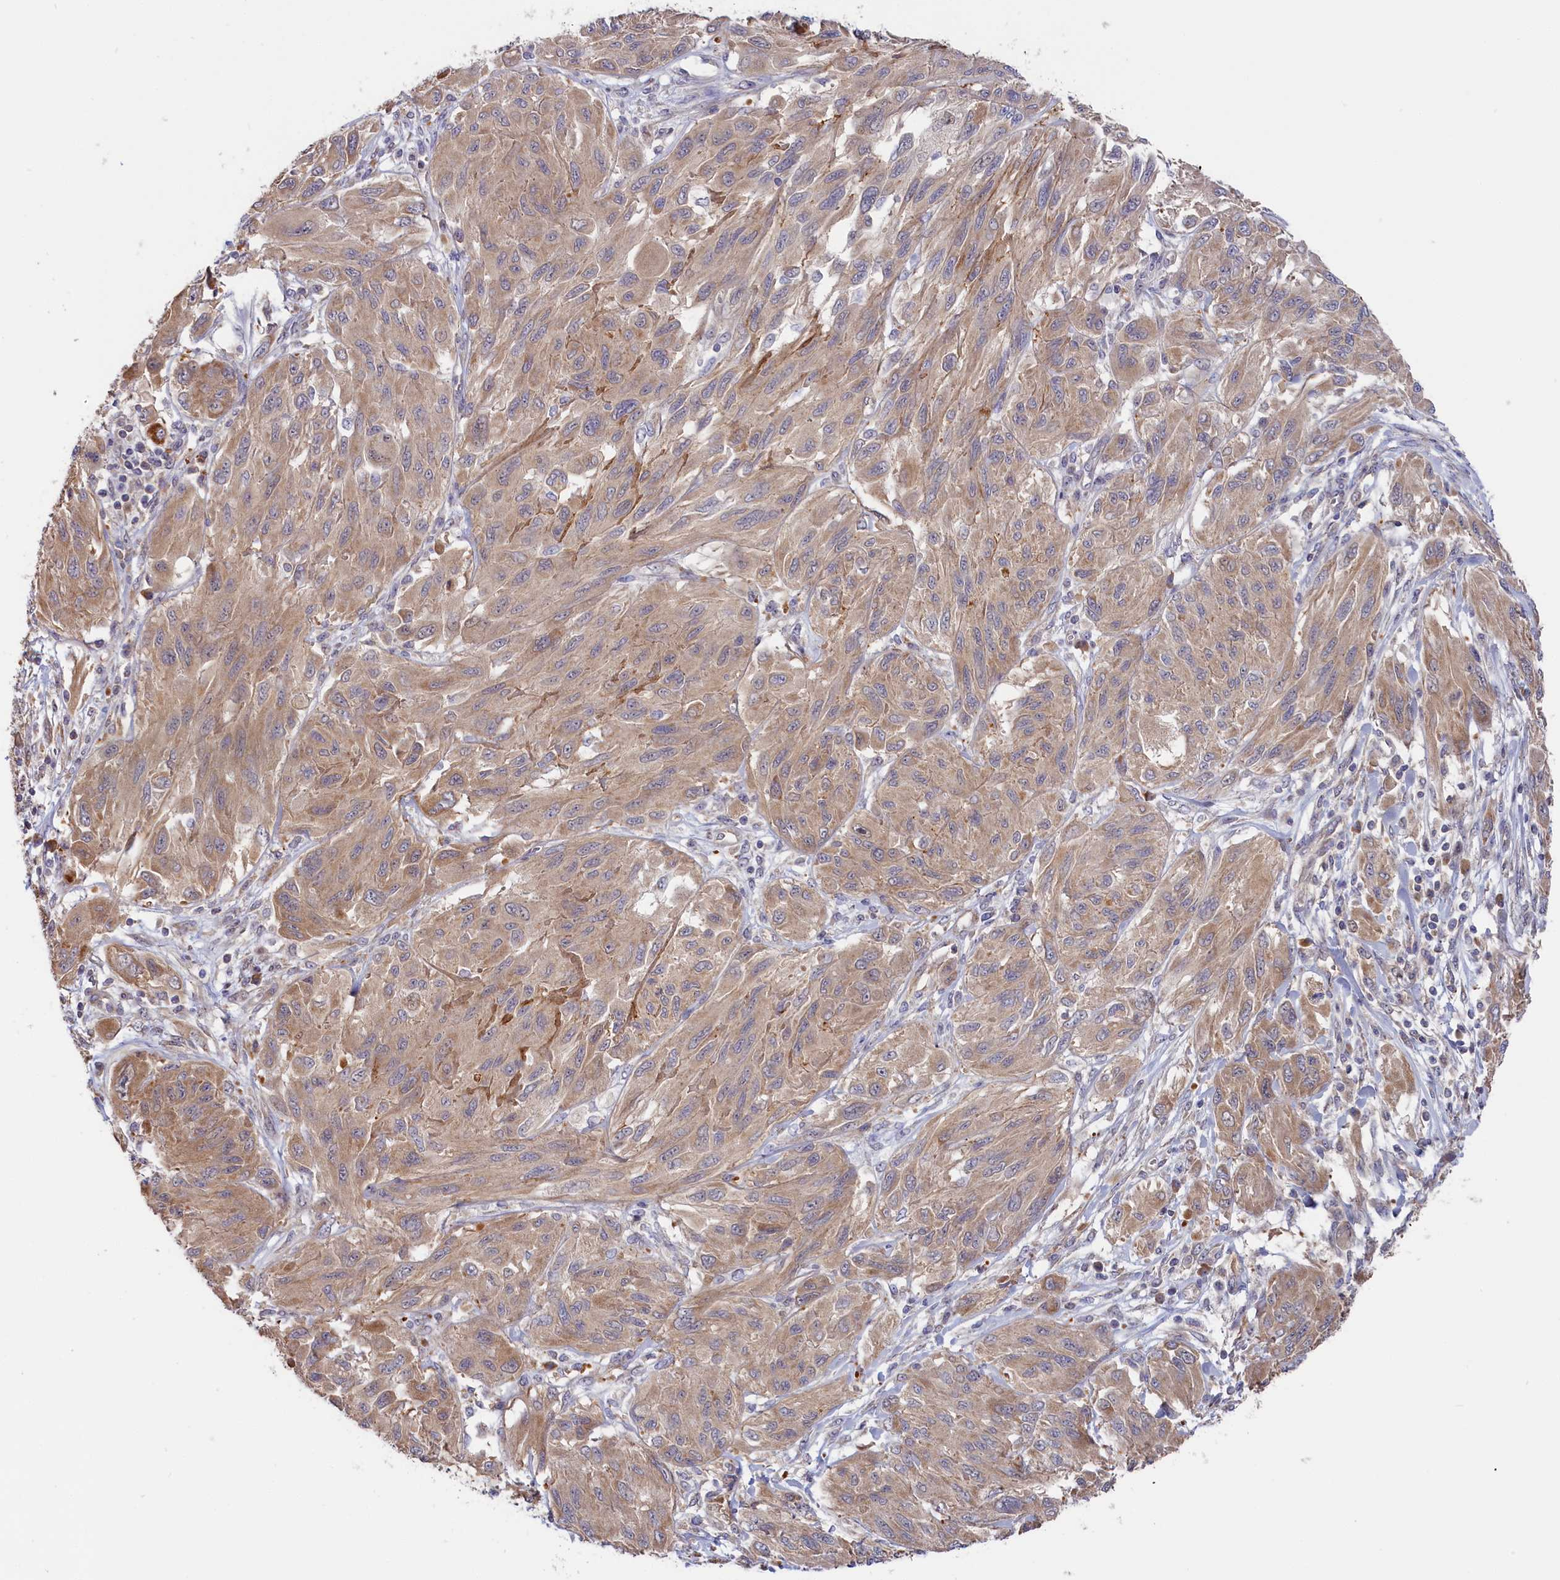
{"staining": {"intensity": "weak", "quantity": "<25%", "location": "cytoplasmic/membranous"}, "tissue": "melanoma", "cell_type": "Tumor cells", "image_type": "cancer", "snomed": [{"axis": "morphology", "description": "Malignant melanoma, NOS"}, {"axis": "topography", "description": "Skin"}], "caption": "IHC of melanoma demonstrates no expression in tumor cells.", "gene": "CEP44", "patient": {"sex": "female", "age": 91}}